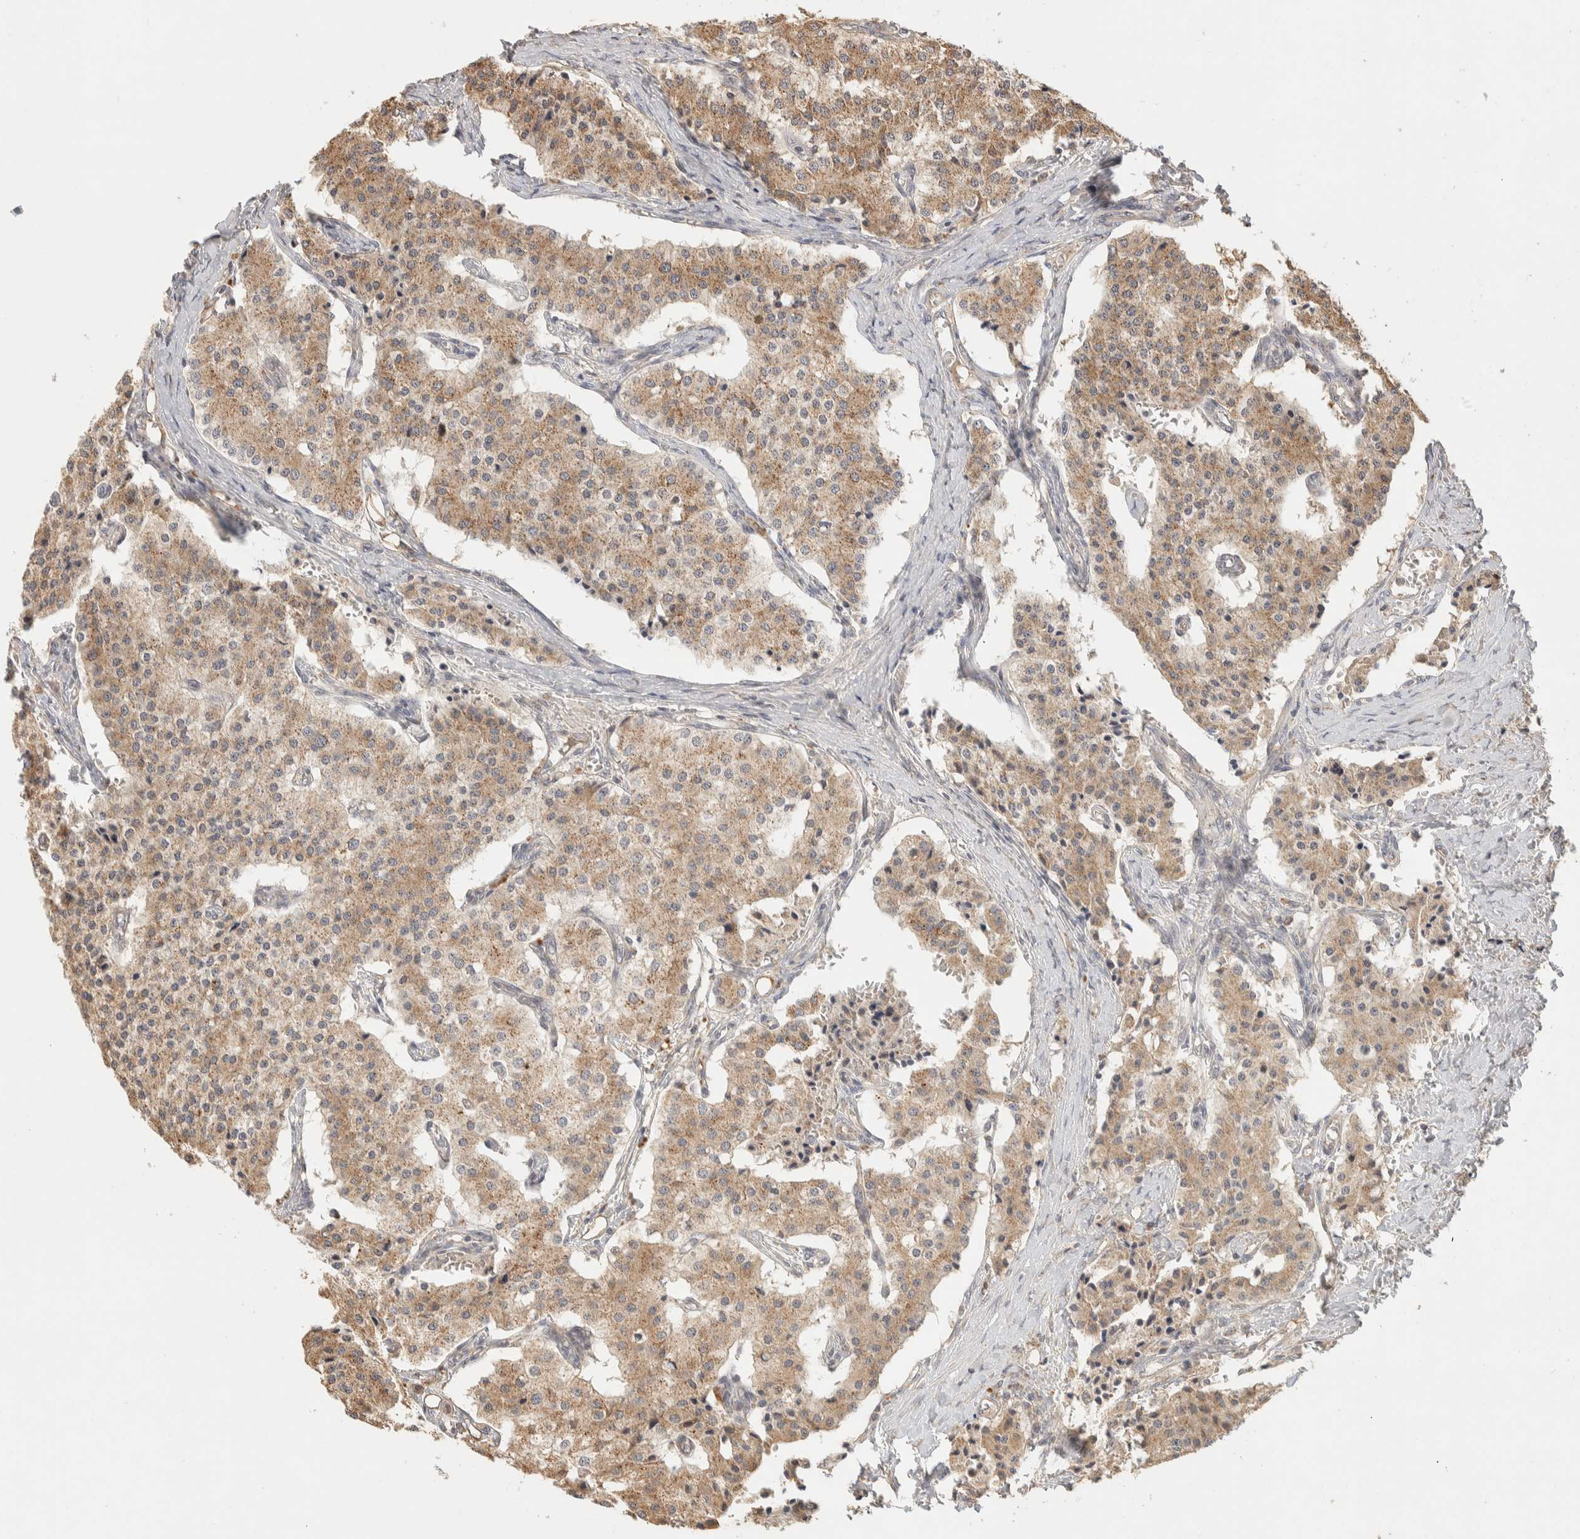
{"staining": {"intensity": "moderate", "quantity": ">75%", "location": "cytoplasmic/membranous"}, "tissue": "carcinoid", "cell_type": "Tumor cells", "image_type": "cancer", "snomed": [{"axis": "morphology", "description": "Carcinoid, malignant, NOS"}, {"axis": "topography", "description": "Colon"}], "caption": "Immunohistochemical staining of human malignant carcinoid reveals medium levels of moderate cytoplasmic/membranous protein positivity in about >75% of tumor cells. (Stains: DAB in brown, nuclei in blue, Microscopy: brightfield microscopy at high magnification).", "gene": "ITPA", "patient": {"sex": "female", "age": 52}}